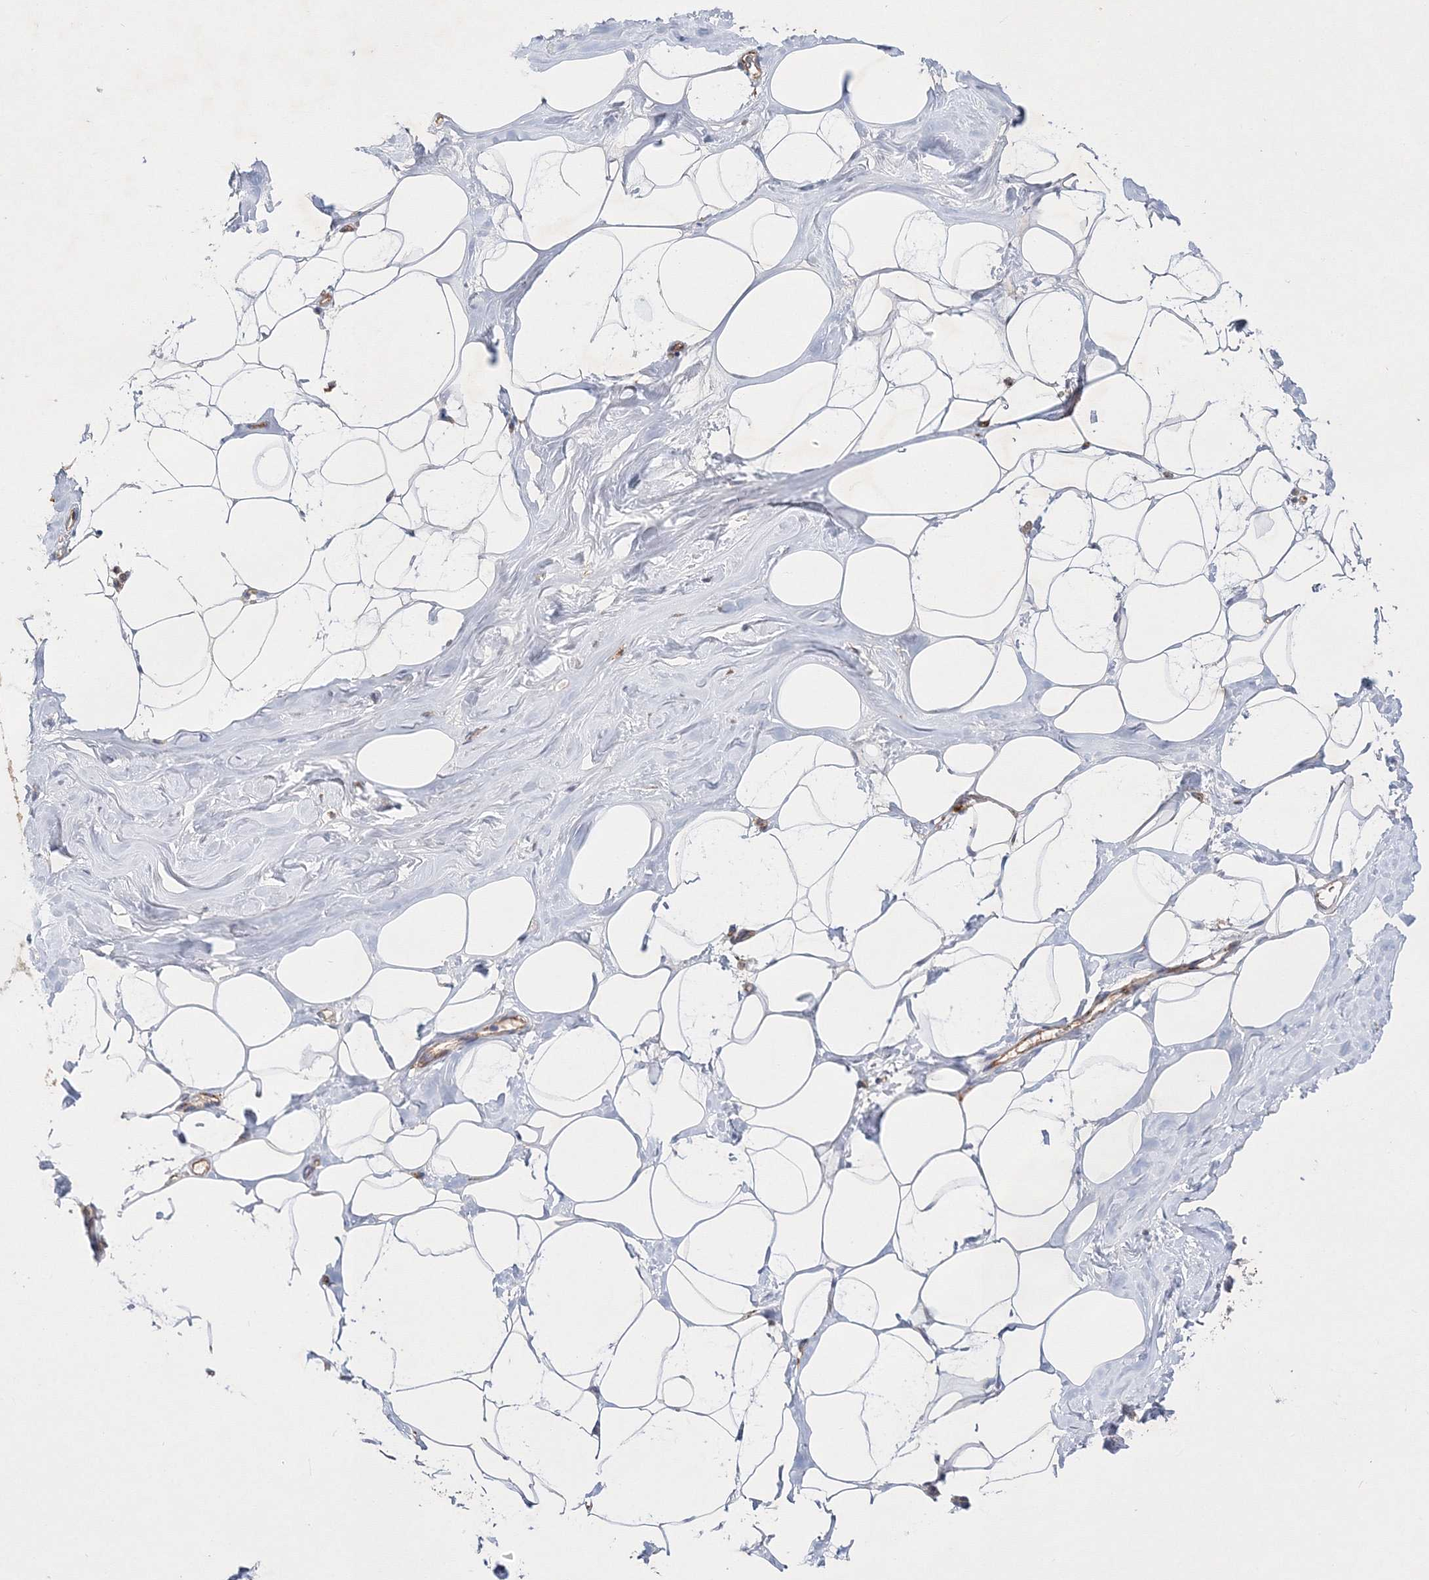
{"staining": {"intensity": "negative", "quantity": "none", "location": "none"}, "tissue": "adipose tissue", "cell_type": "Adipocytes", "image_type": "normal", "snomed": [{"axis": "morphology", "description": "Normal tissue, NOS"}, {"axis": "morphology", "description": "Fibrosis, NOS"}, {"axis": "topography", "description": "Breast"}, {"axis": "topography", "description": "Adipose tissue"}], "caption": "The IHC image has no significant positivity in adipocytes of adipose tissue.", "gene": "ZFYVE16", "patient": {"sex": "female", "age": 39}}